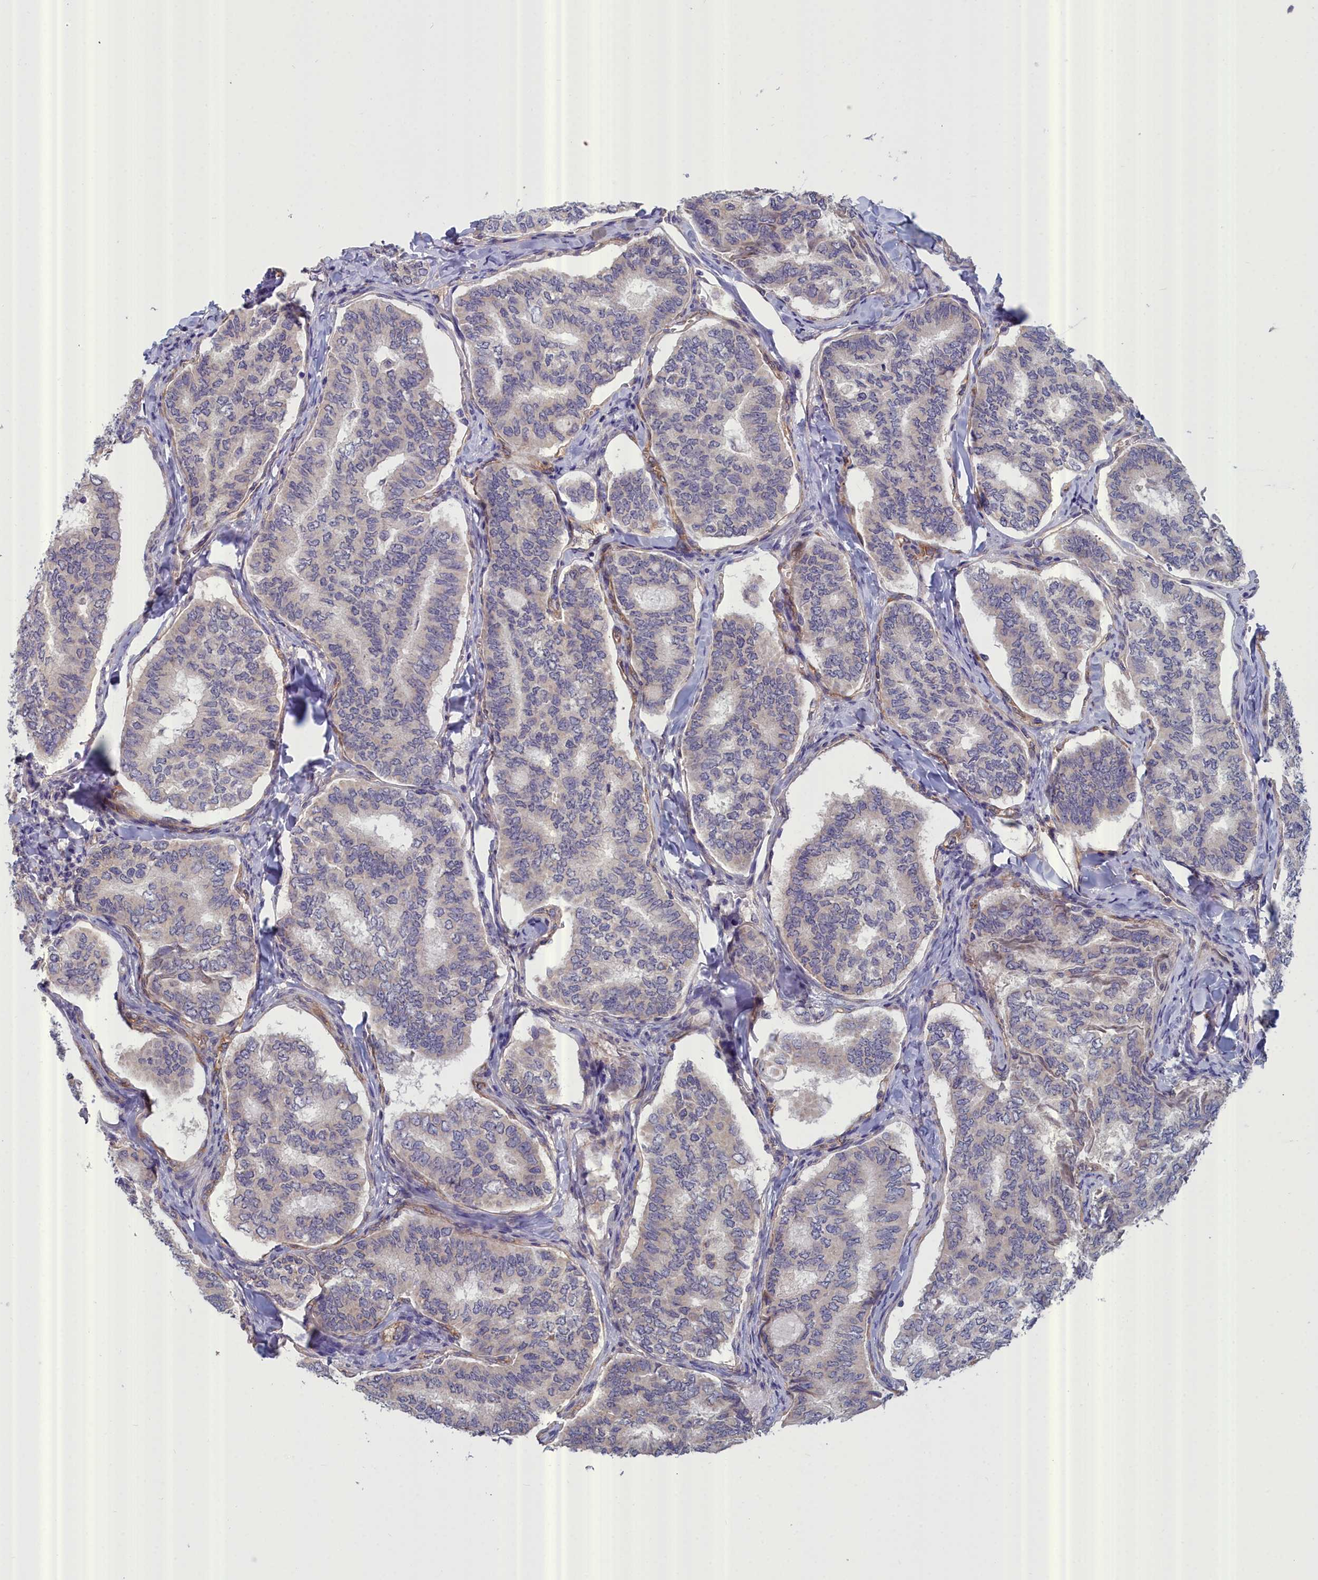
{"staining": {"intensity": "negative", "quantity": "none", "location": "none"}, "tissue": "thyroid cancer", "cell_type": "Tumor cells", "image_type": "cancer", "snomed": [{"axis": "morphology", "description": "Papillary adenocarcinoma, NOS"}, {"axis": "topography", "description": "Thyroid gland"}], "caption": "Thyroid papillary adenocarcinoma stained for a protein using IHC exhibits no positivity tumor cells.", "gene": "RDX", "patient": {"sex": "female", "age": 35}}